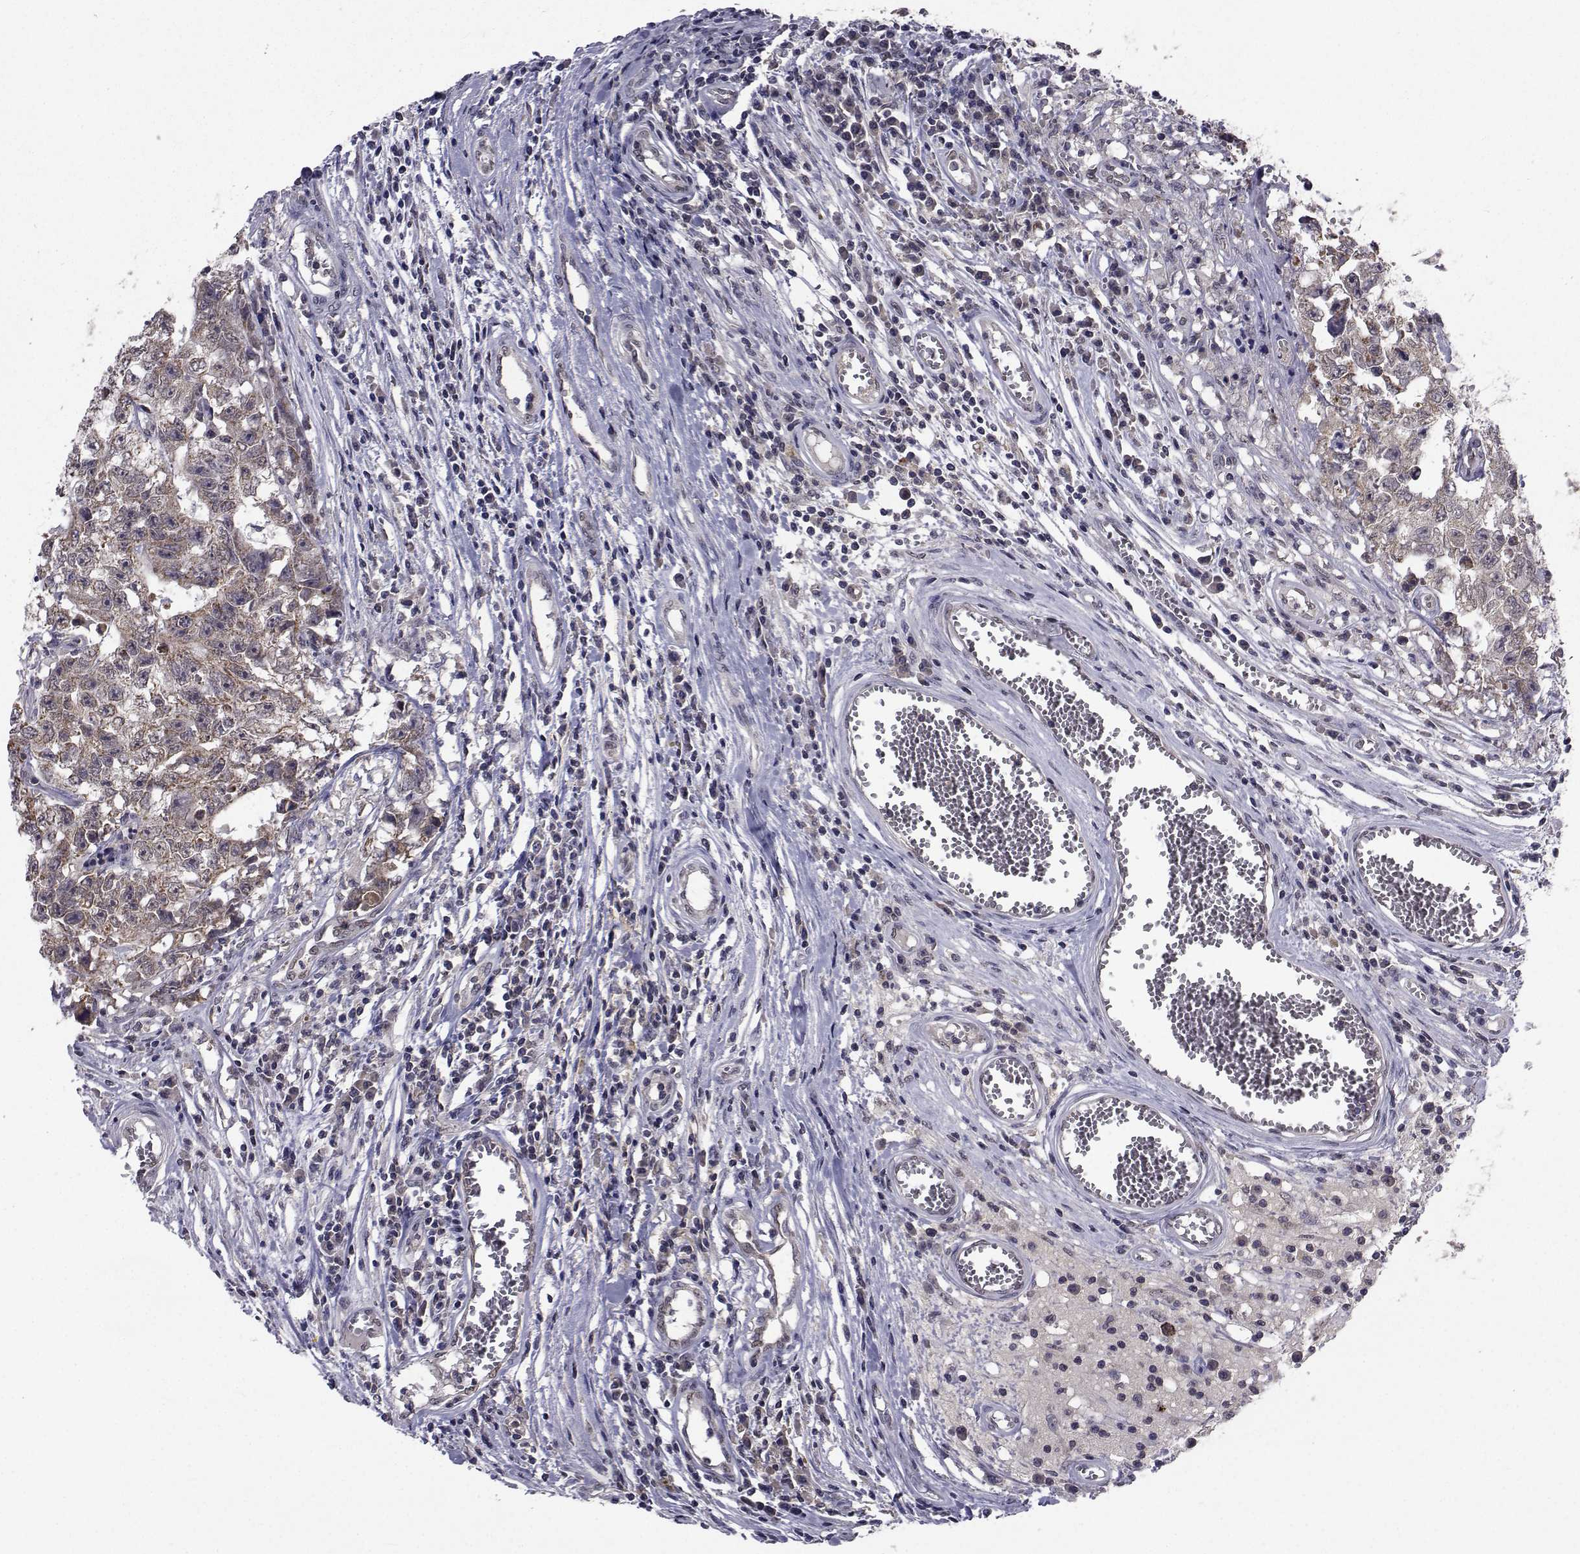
{"staining": {"intensity": "moderate", "quantity": "25%-75%", "location": "cytoplasmic/membranous"}, "tissue": "testis cancer", "cell_type": "Tumor cells", "image_type": "cancer", "snomed": [{"axis": "morphology", "description": "Carcinoma, Embryonal, NOS"}, {"axis": "topography", "description": "Testis"}], "caption": "Immunohistochemistry staining of testis cancer (embryonal carcinoma), which demonstrates medium levels of moderate cytoplasmic/membranous positivity in about 25%-75% of tumor cells indicating moderate cytoplasmic/membranous protein positivity. The staining was performed using DAB (3,3'-diaminobenzidine) (brown) for protein detection and nuclei were counterstained in hematoxylin (blue).", "gene": "CYP2S1", "patient": {"sex": "male", "age": 36}}